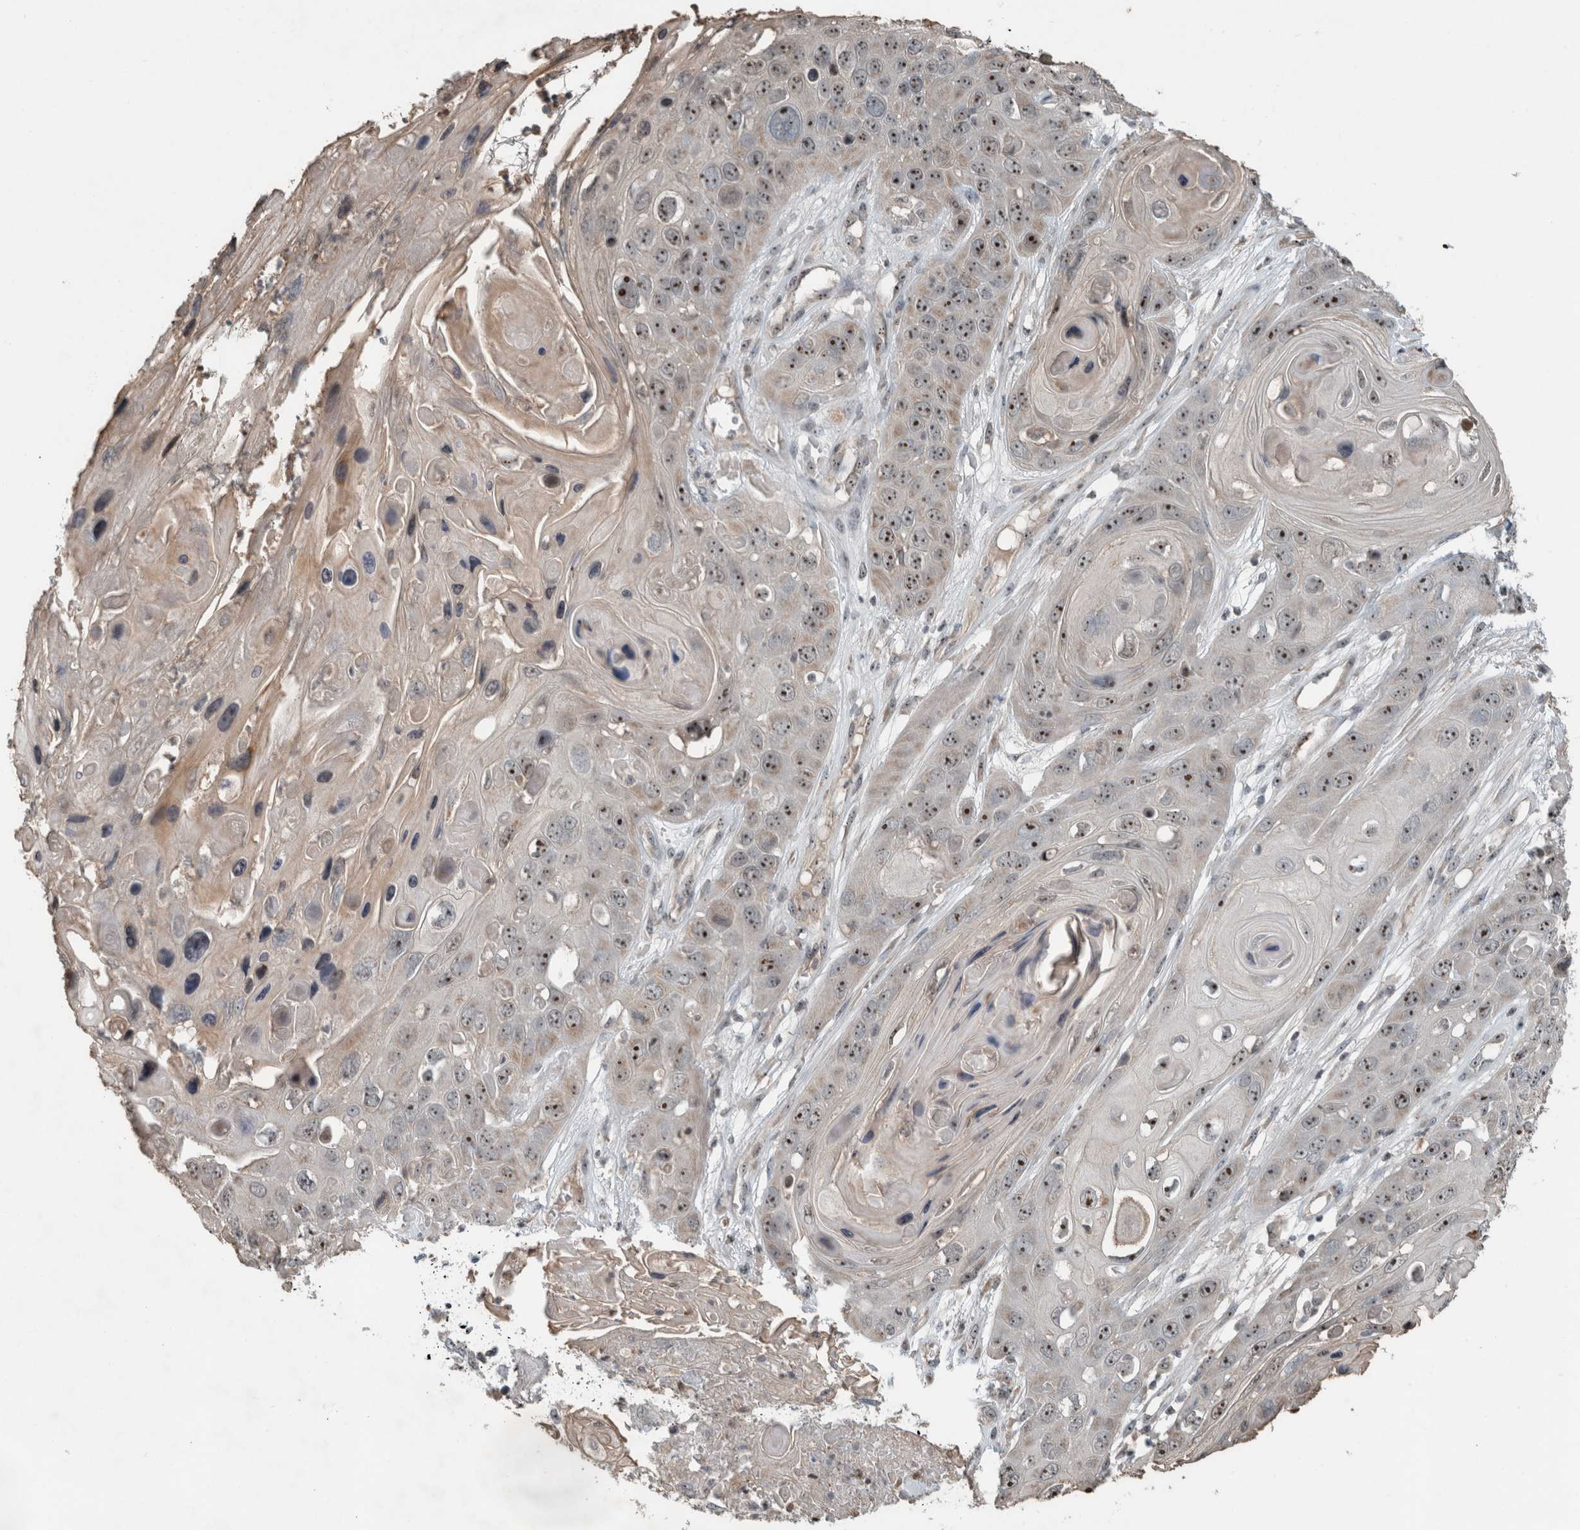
{"staining": {"intensity": "strong", "quantity": ">75%", "location": "nuclear"}, "tissue": "skin cancer", "cell_type": "Tumor cells", "image_type": "cancer", "snomed": [{"axis": "morphology", "description": "Squamous cell carcinoma, NOS"}, {"axis": "topography", "description": "Skin"}], "caption": "The immunohistochemical stain shows strong nuclear staining in tumor cells of skin cancer tissue.", "gene": "RPF1", "patient": {"sex": "male", "age": 55}}